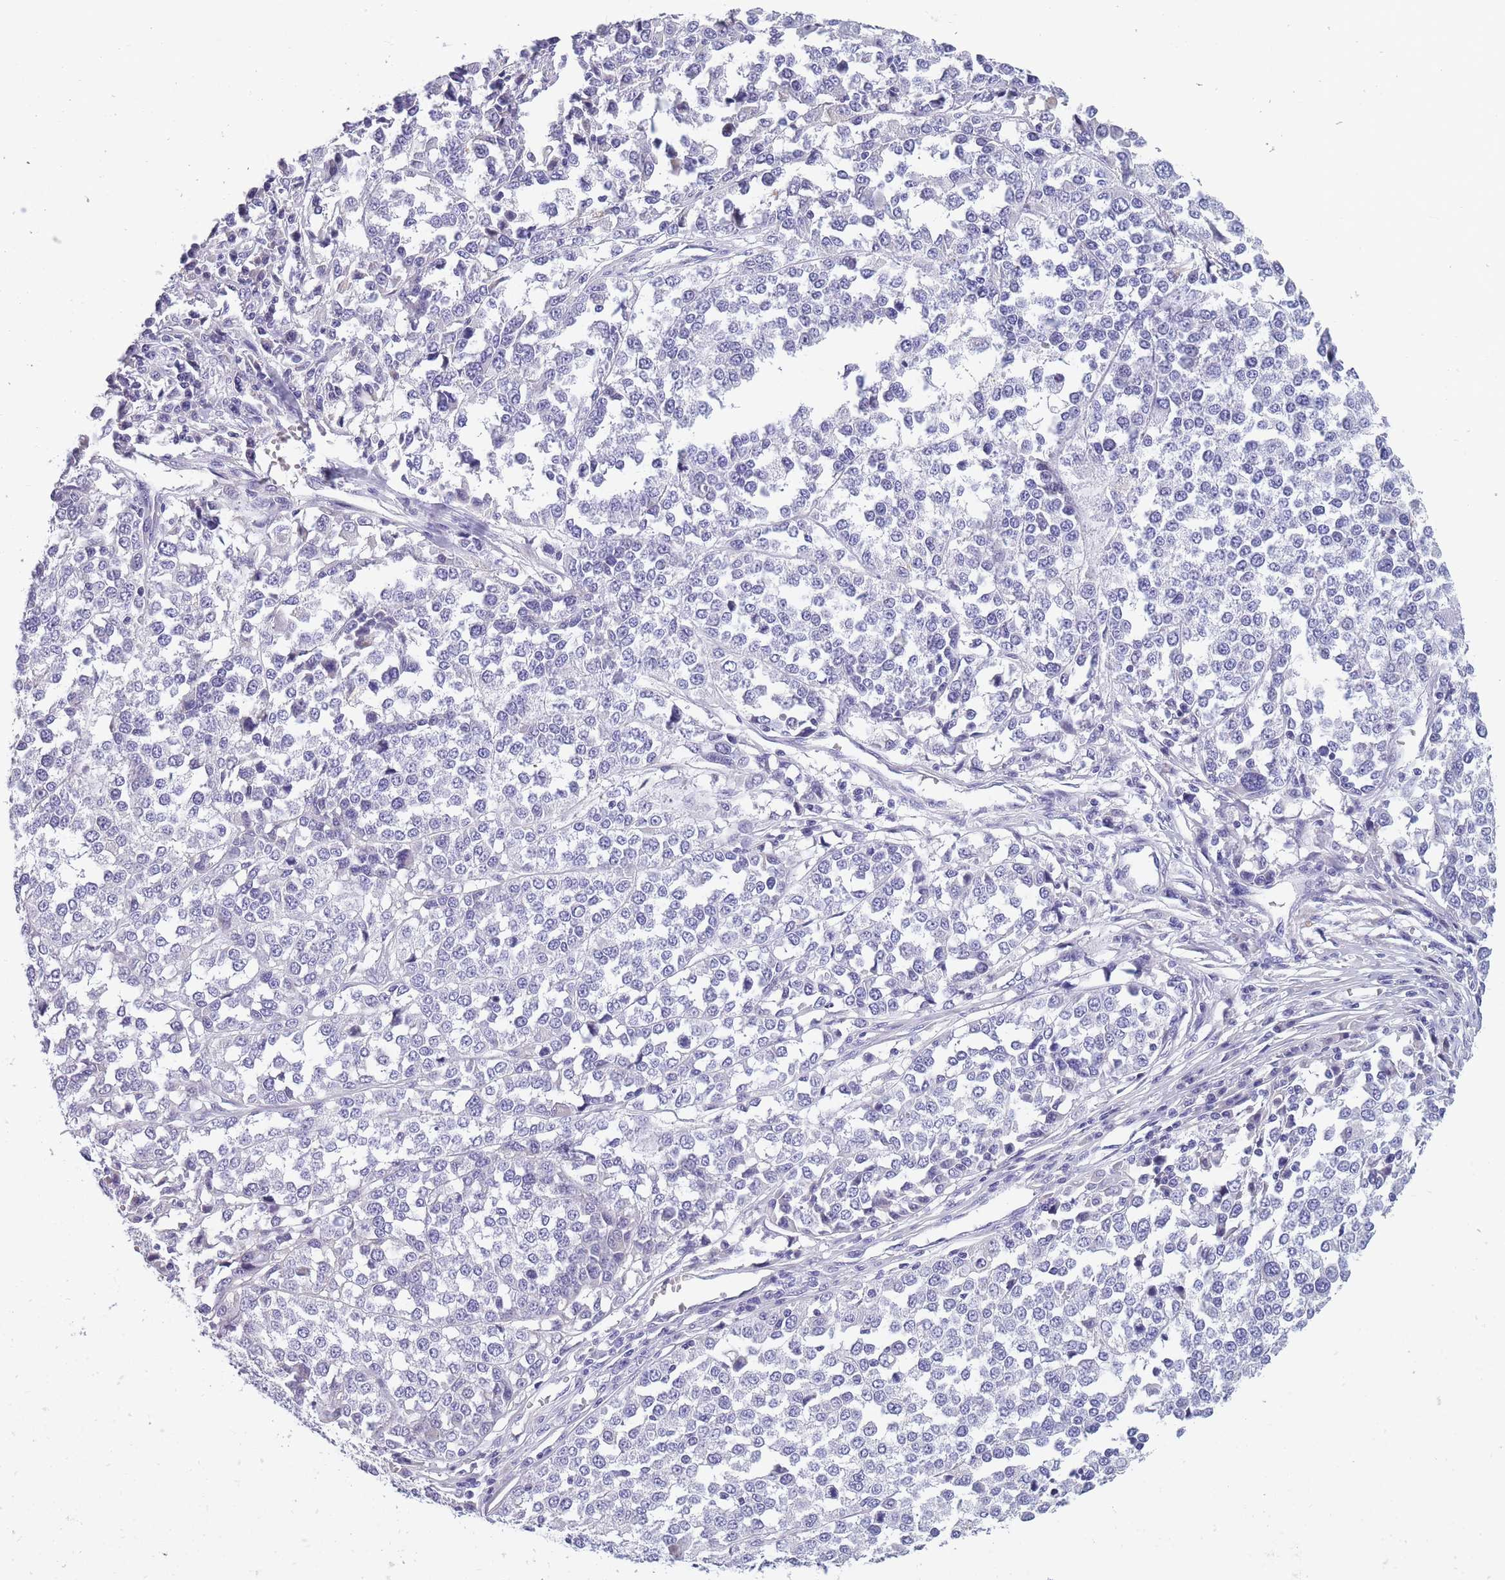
{"staining": {"intensity": "negative", "quantity": "none", "location": "none"}, "tissue": "melanoma", "cell_type": "Tumor cells", "image_type": "cancer", "snomed": [{"axis": "morphology", "description": "Malignant melanoma, Metastatic site"}, {"axis": "topography", "description": "Lymph node"}], "caption": "An immunohistochemistry (IHC) histopathology image of malignant melanoma (metastatic site) is shown. There is no staining in tumor cells of malignant melanoma (metastatic site). (Immunohistochemistry, brightfield microscopy, high magnification).", "gene": "OR4C5", "patient": {"sex": "male", "age": 44}}